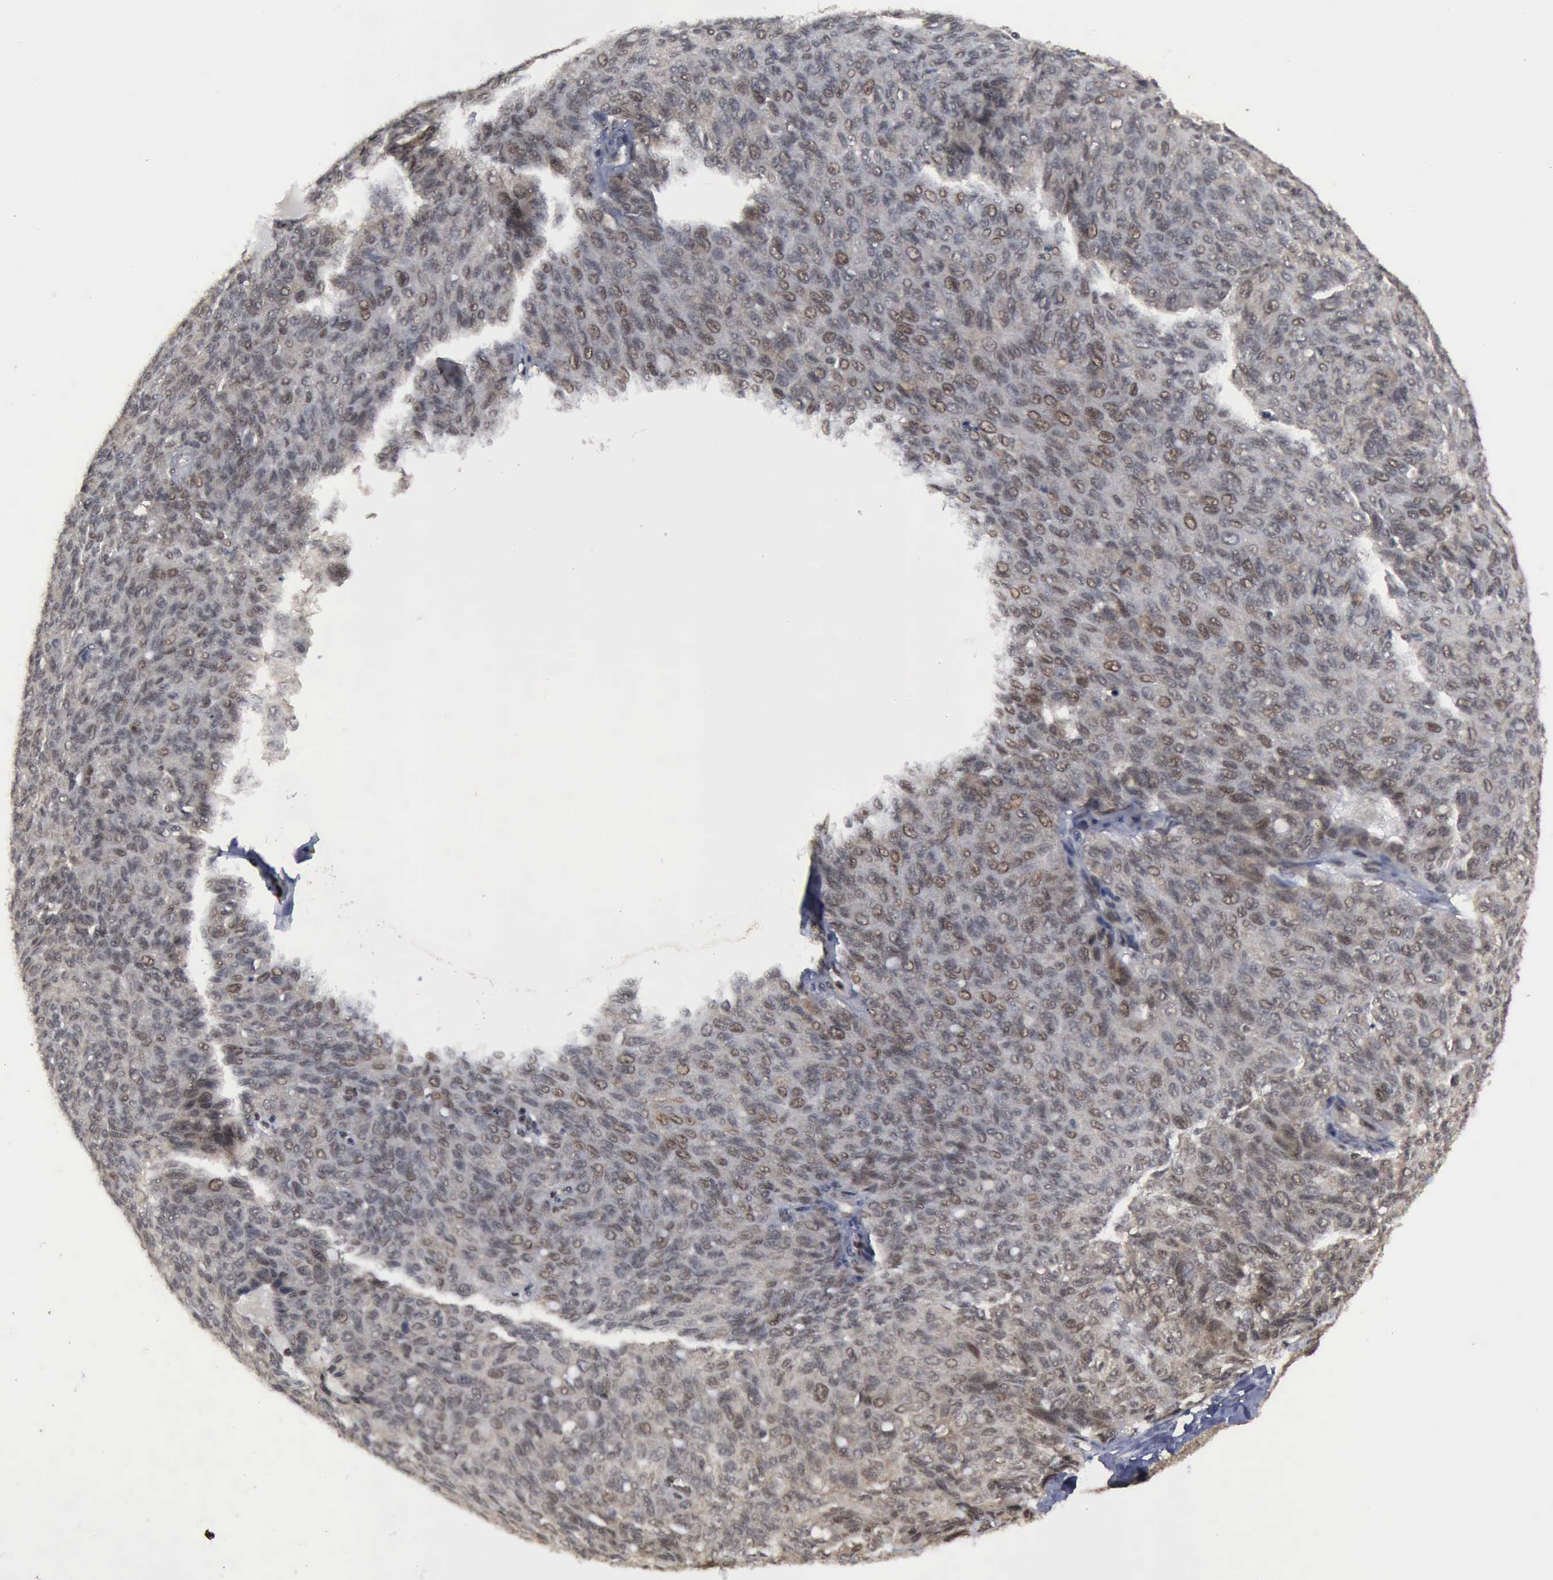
{"staining": {"intensity": "weak", "quantity": "25%-75%", "location": "cytoplasmic/membranous,nuclear"}, "tissue": "ovarian cancer", "cell_type": "Tumor cells", "image_type": "cancer", "snomed": [{"axis": "morphology", "description": "Carcinoma, endometroid"}, {"axis": "topography", "description": "Ovary"}], "caption": "Protein staining reveals weak cytoplasmic/membranous and nuclear positivity in about 25%-75% of tumor cells in endometroid carcinoma (ovarian).", "gene": "RTCB", "patient": {"sex": "female", "age": 60}}